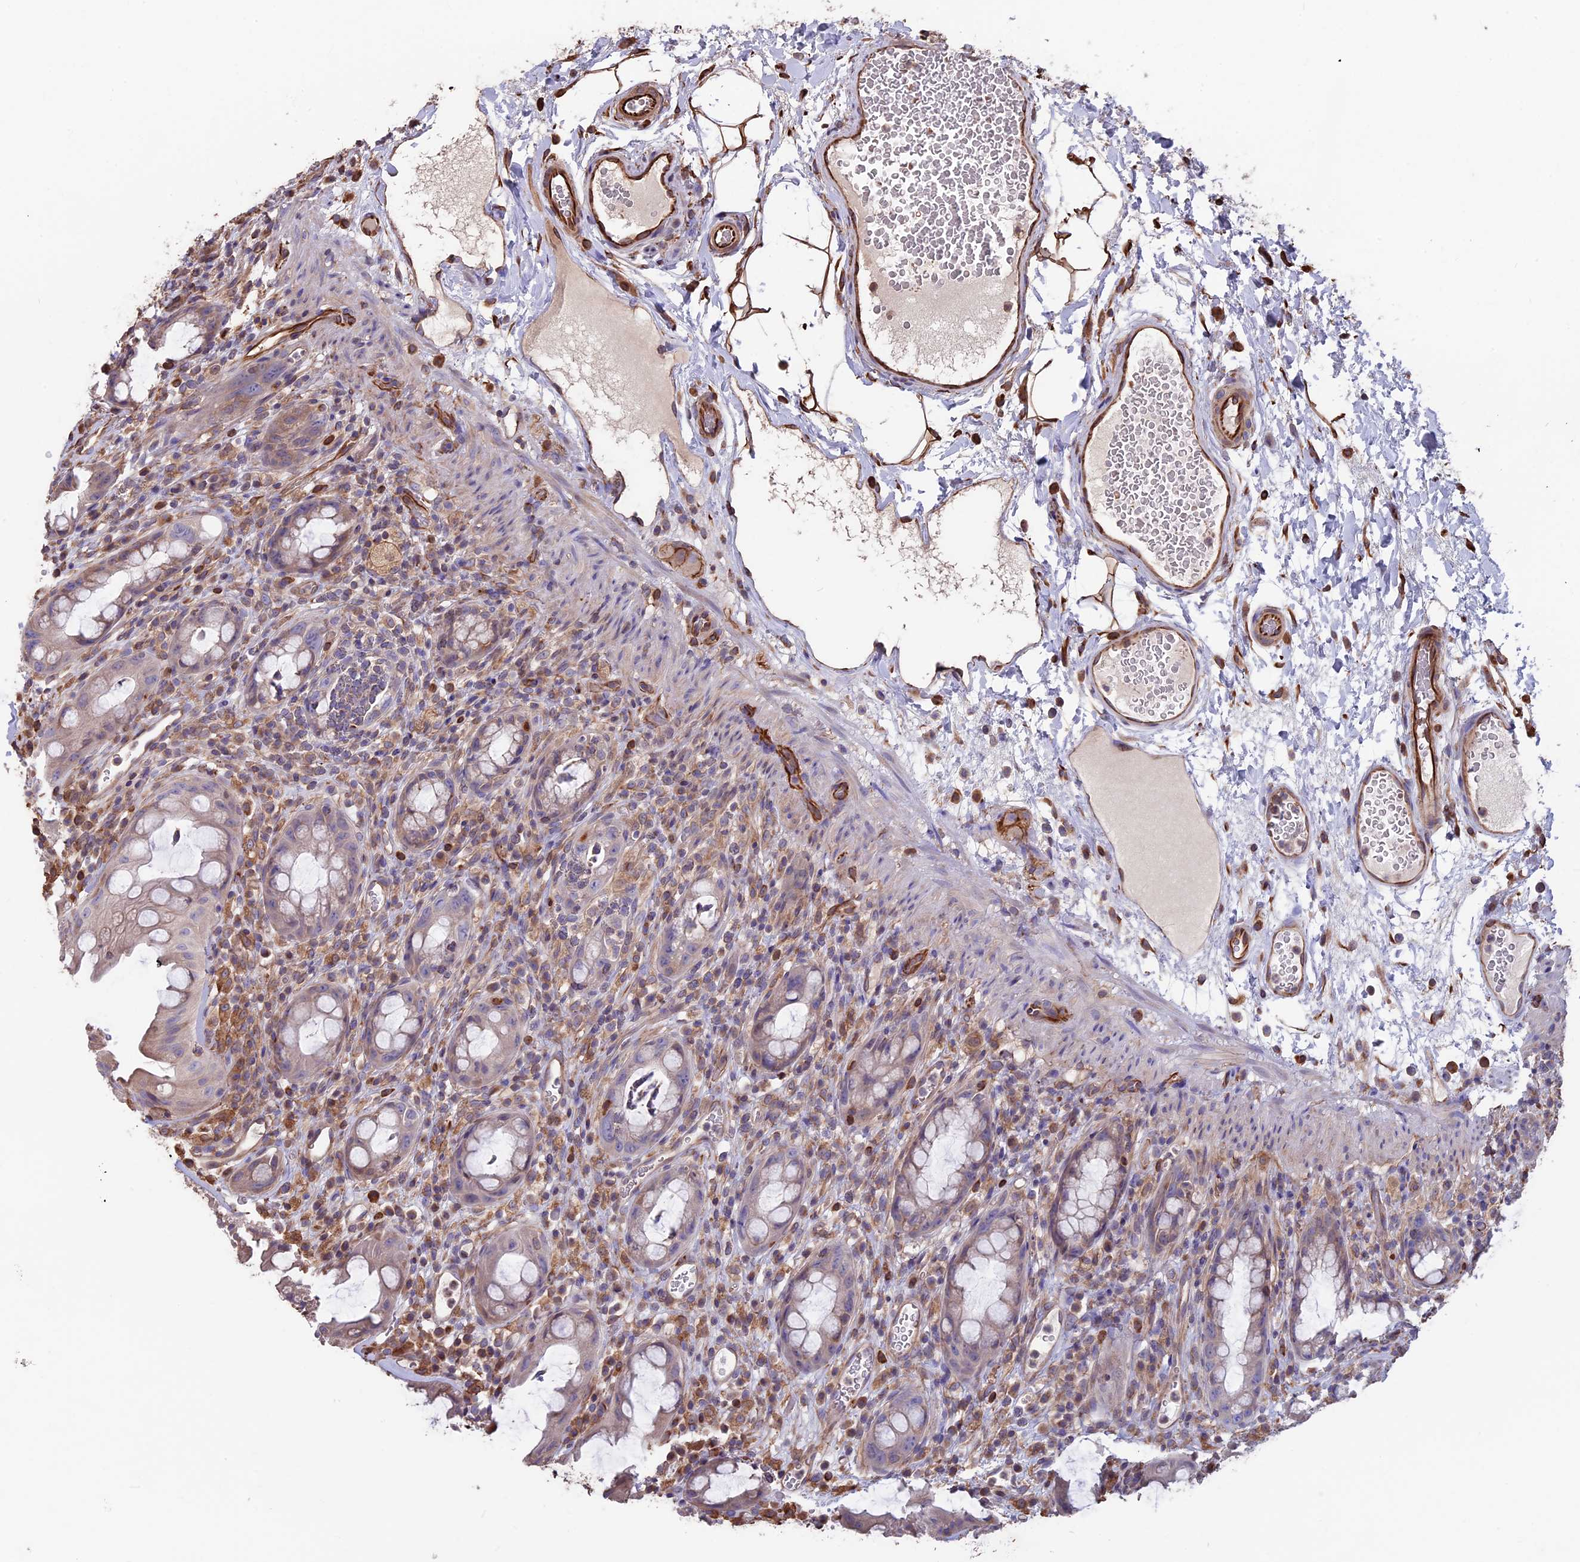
{"staining": {"intensity": "weak", "quantity": "<25%", "location": "cytoplasmic/membranous"}, "tissue": "rectum", "cell_type": "Glandular cells", "image_type": "normal", "snomed": [{"axis": "morphology", "description": "Normal tissue, NOS"}, {"axis": "topography", "description": "Rectum"}], "caption": "Image shows no protein positivity in glandular cells of unremarkable rectum.", "gene": "SEH1L", "patient": {"sex": "female", "age": 57}}